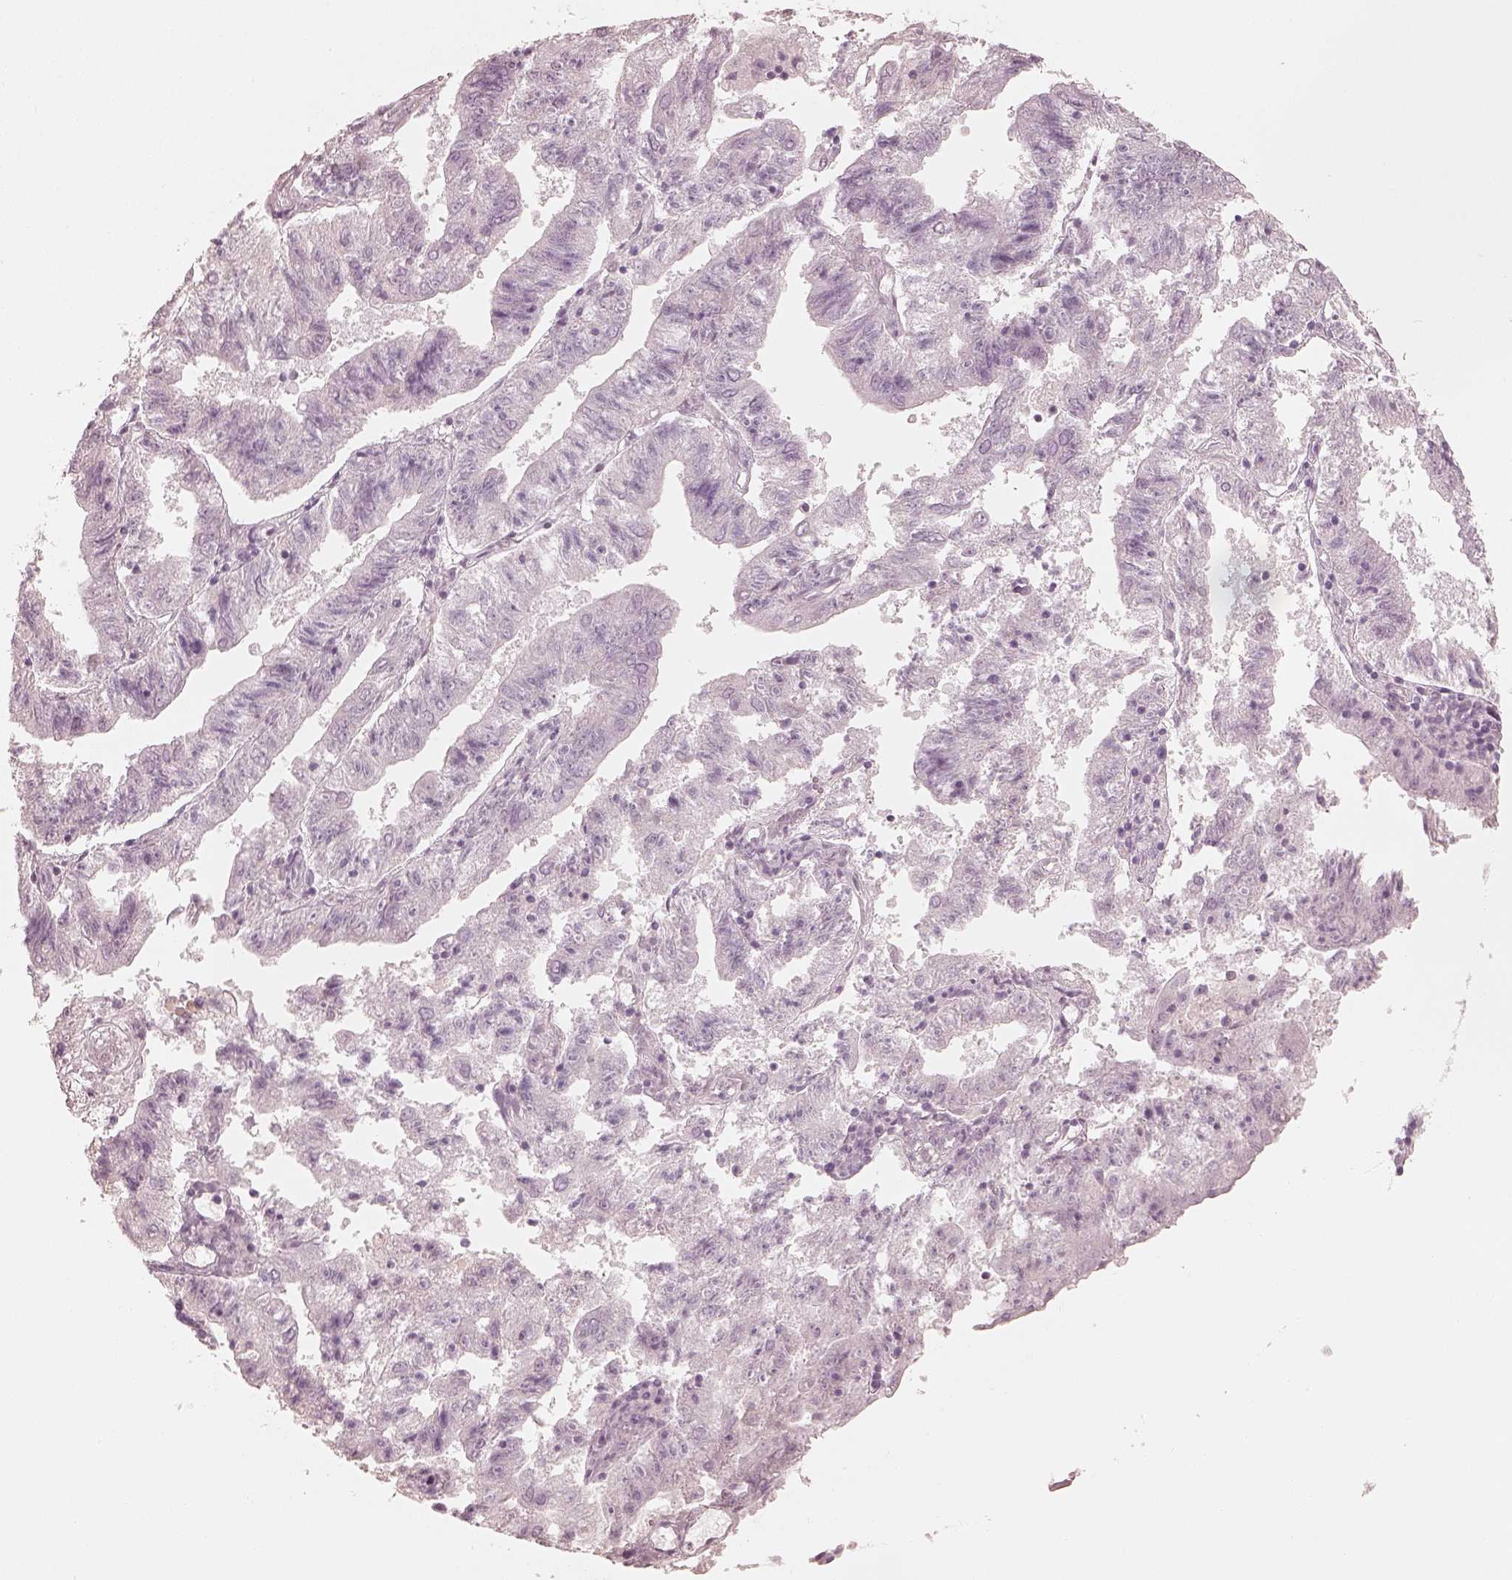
{"staining": {"intensity": "negative", "quantity": "none", "location": "none"}, "tissue": "endometrial cancer", "cell_type": "Tumor cells", "image_type": "cancer", "snomed": [{"axis": "morphology", "description": "Adenocarcinoma, NOS"}, {"axis": "topography", "description": "Endometrium"}], "caption": "Immunohistochemistry of endometrial adenocarcinoma shows no expression in tumor cells.", "gene": "KRT82", "patient": {"sex": "female", "age": 82}}